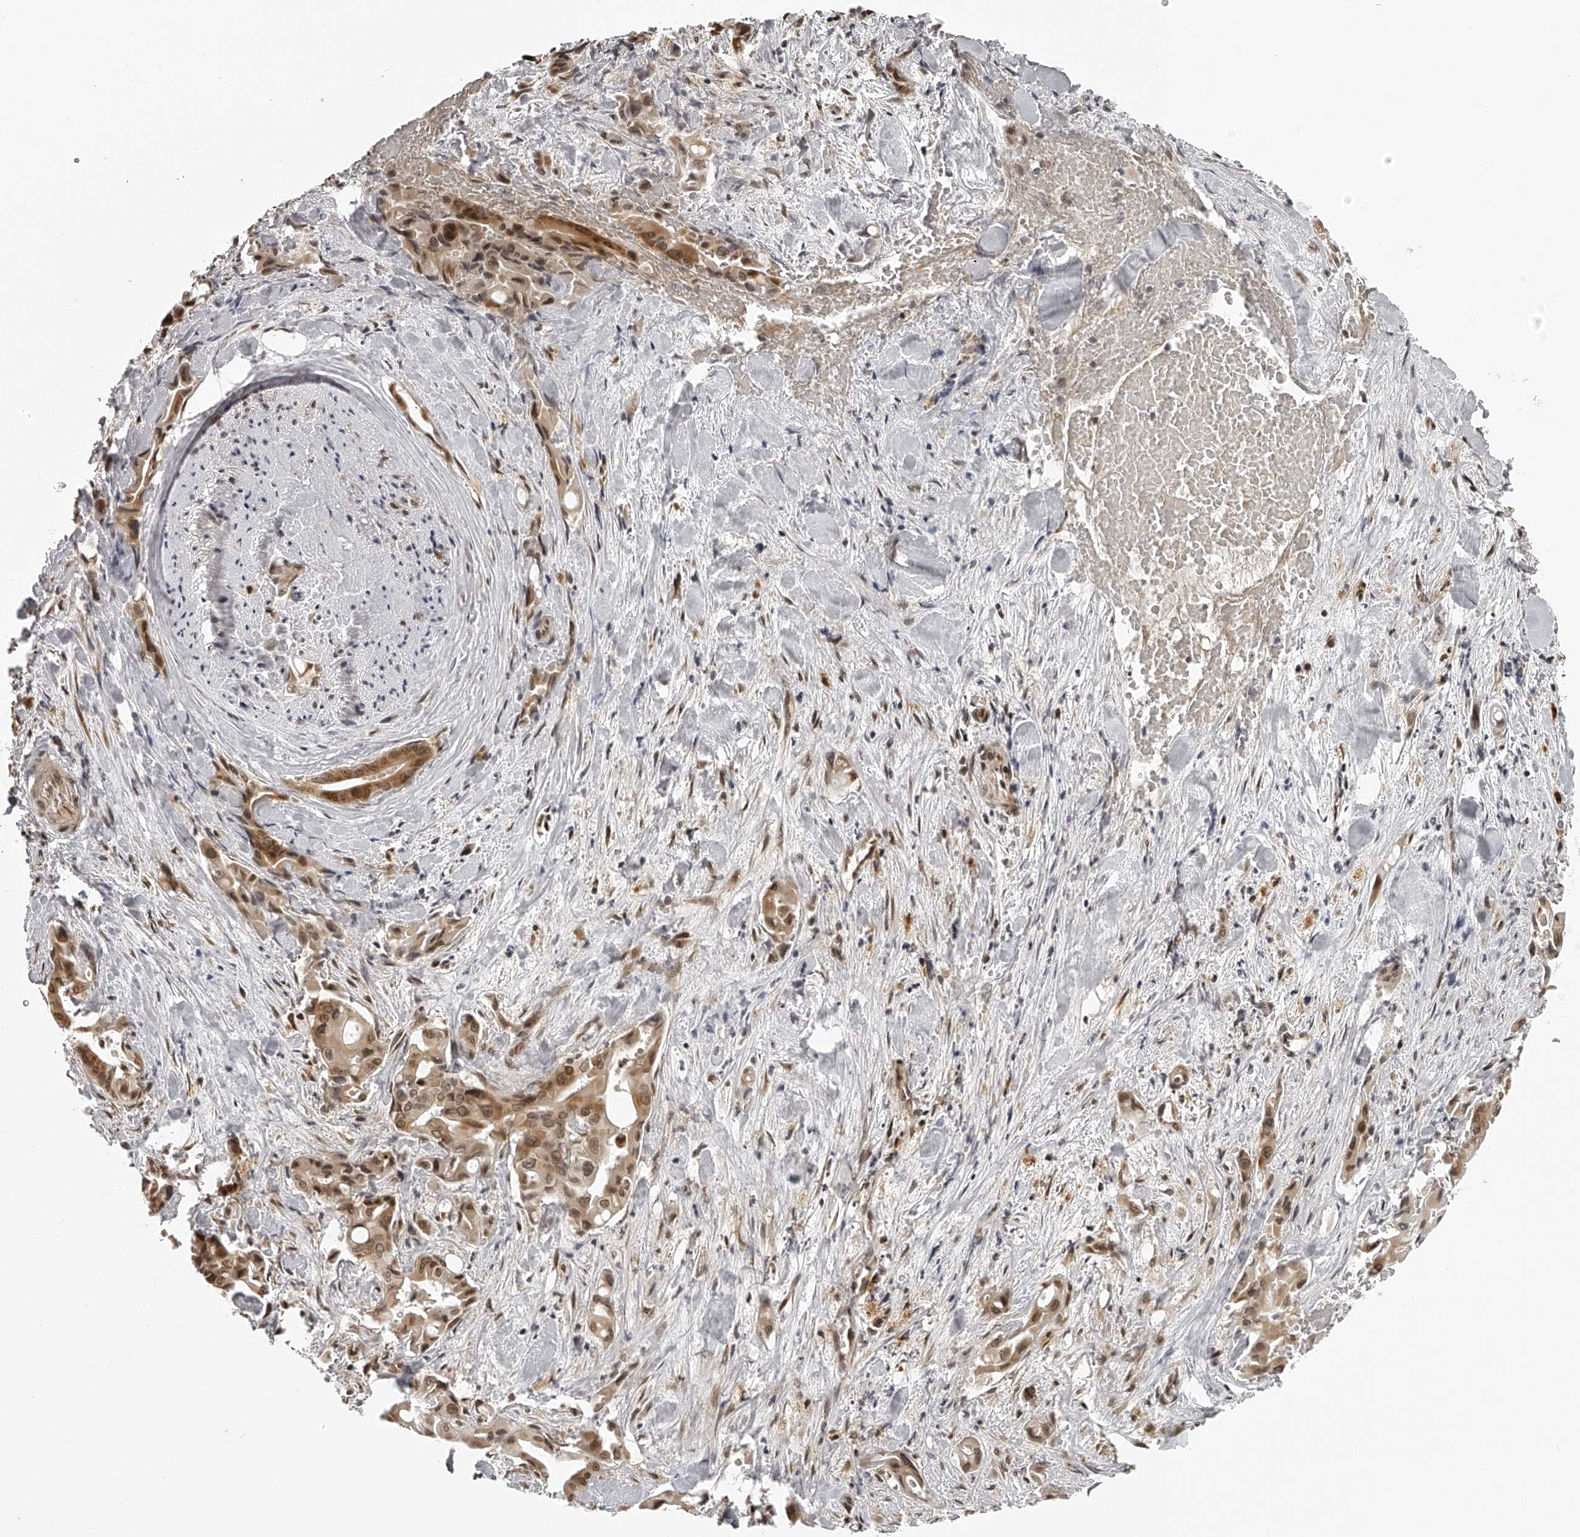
{"staining": {"intensity": "moderate", "quantity": "25%-75%", "location": "cytoplasmic/membranous"}, "tissue": "liver cancer", "cell_type": "Tumor cells", "image_type": "cancer", "snomed": [{"axis": "morphology", "description": "Cholangiocarcinoma"}, {"axis": "topography", "description": "Liver"}], "caption": "High-power microscopy captured an immunohistochemistry image of liver cancer (cholangiocarcinoma), revealing moderate cytoplasmic/membranous staining in approximately 25%-75% of tumor cells.", "gene": "ODF2L", "patient": {"sex": "female", "age": 68}}